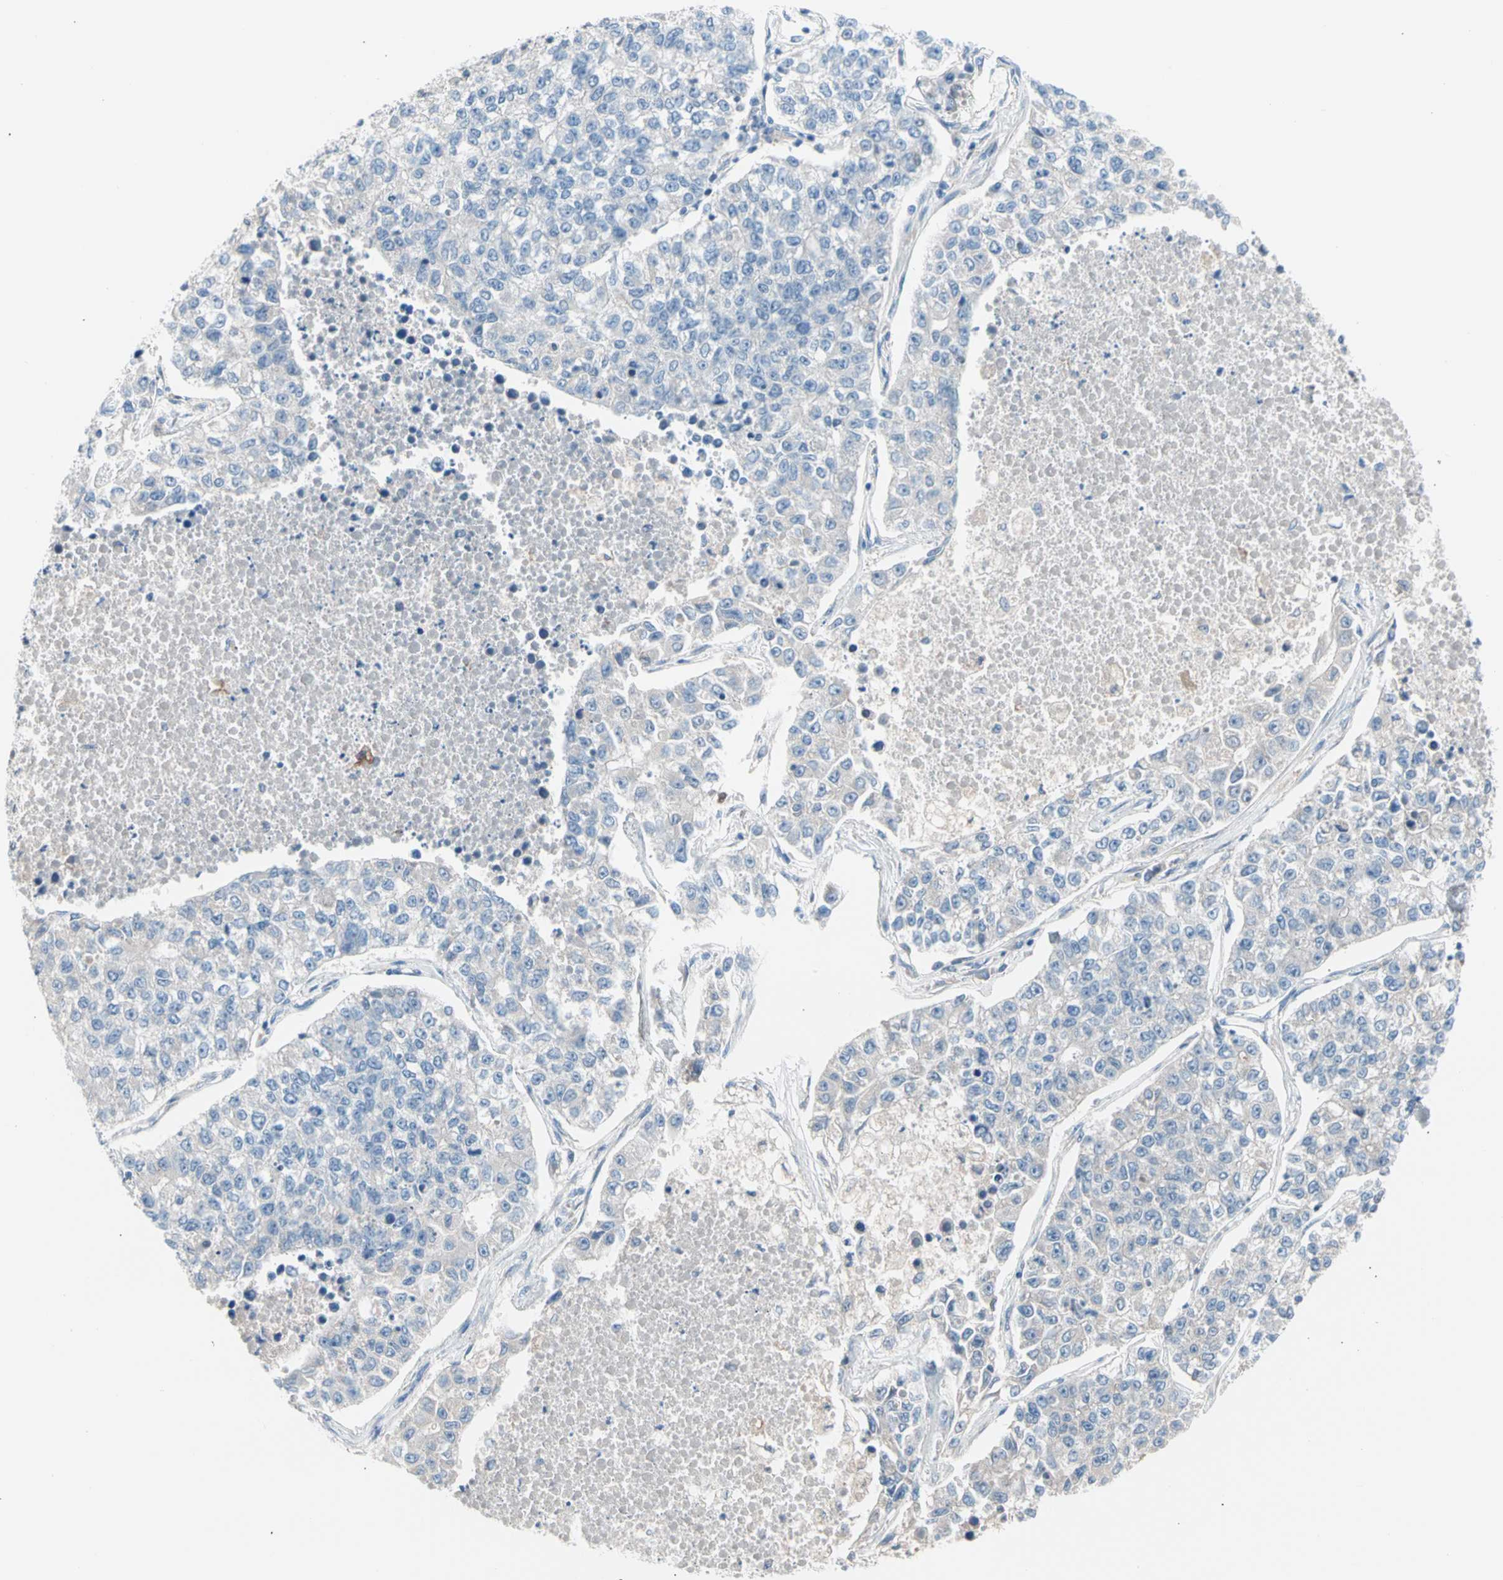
{"staining": {"intensity": "negative", "quantity": "none", "location": "none"}, "tissue": "lung cancer", "cell_type": "Tumor cells", "image_type": "cancer", "snomed": [{"axis": "morphology", "description": "Adenocarcinoma, NOS"}, {"axis": "topography", "description": "Lung"}], "caption": "An immunohistochemistry image of adenocarcinoma (lung) is shown. There is no staining in tumor cells of adenocarcinoma (lung). (DAB (3,3'-diaminobenzidine) immunohistochemistry, high magnification).", "gene": "CASQ1", "patient": {"sex": "male", "age": 49}}